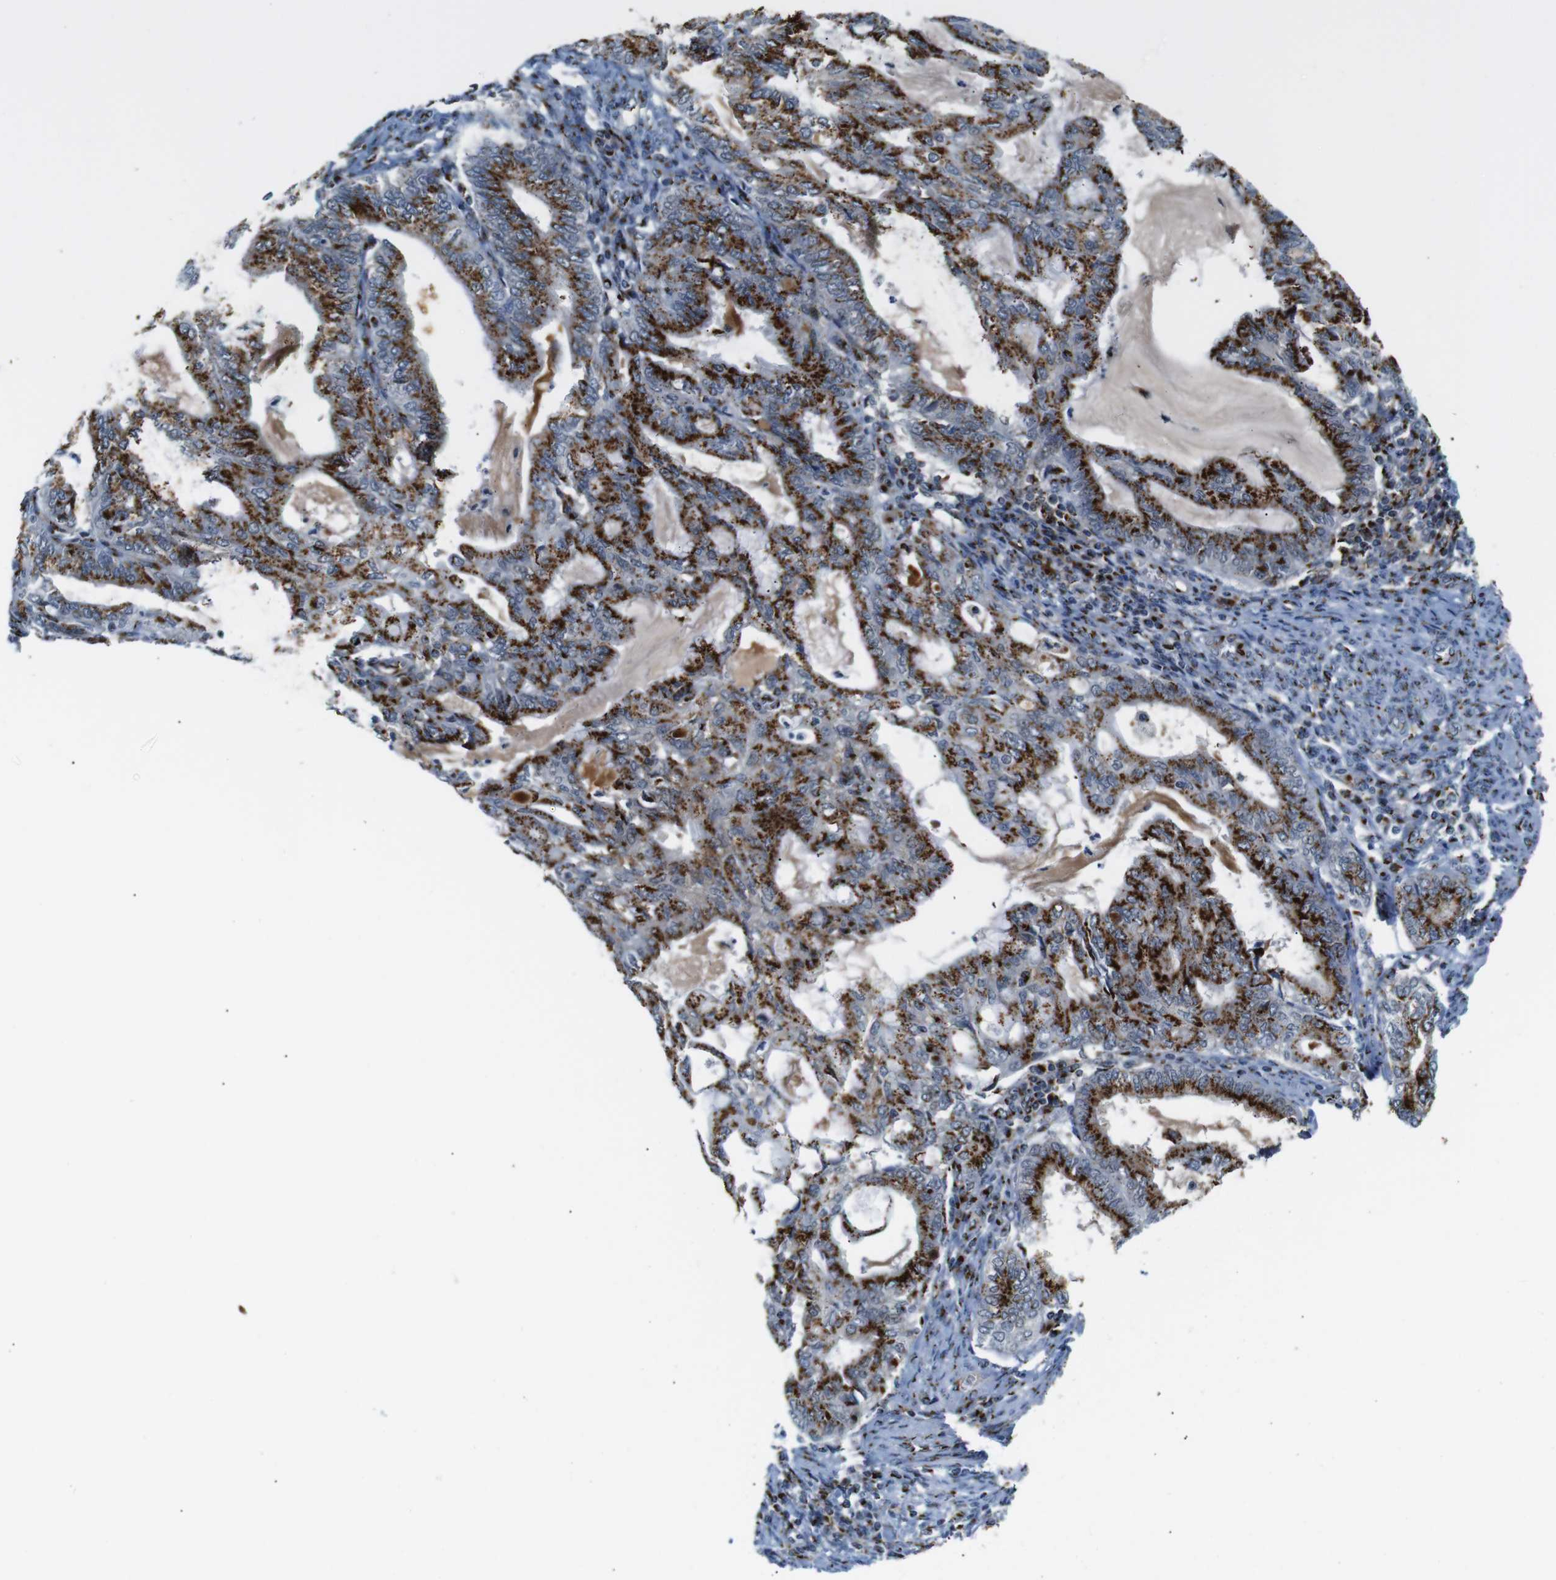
{"staining": {"intensity": "strong", "quantity": ">75%", "location": "cytoplasmic/membranous"}, "tissue": "endometrial cancer", "cell_type": "Tumor cells", "image_type": "cancer", "snomed": [{"axis": "morphology", "description": "Adenocarcinoma, NOS"}, {"axis": "topography", "description": "Endometrium"}], "caption": "There is high levels of strong cytoplasmic/membranous staining in tumor cells of adenocarcinoma (endometrial), as demonstrated by immunohistochemical staining (brown color).", "gene": "TGOLN2", "patient": {"sex": "female", "age": 86}}